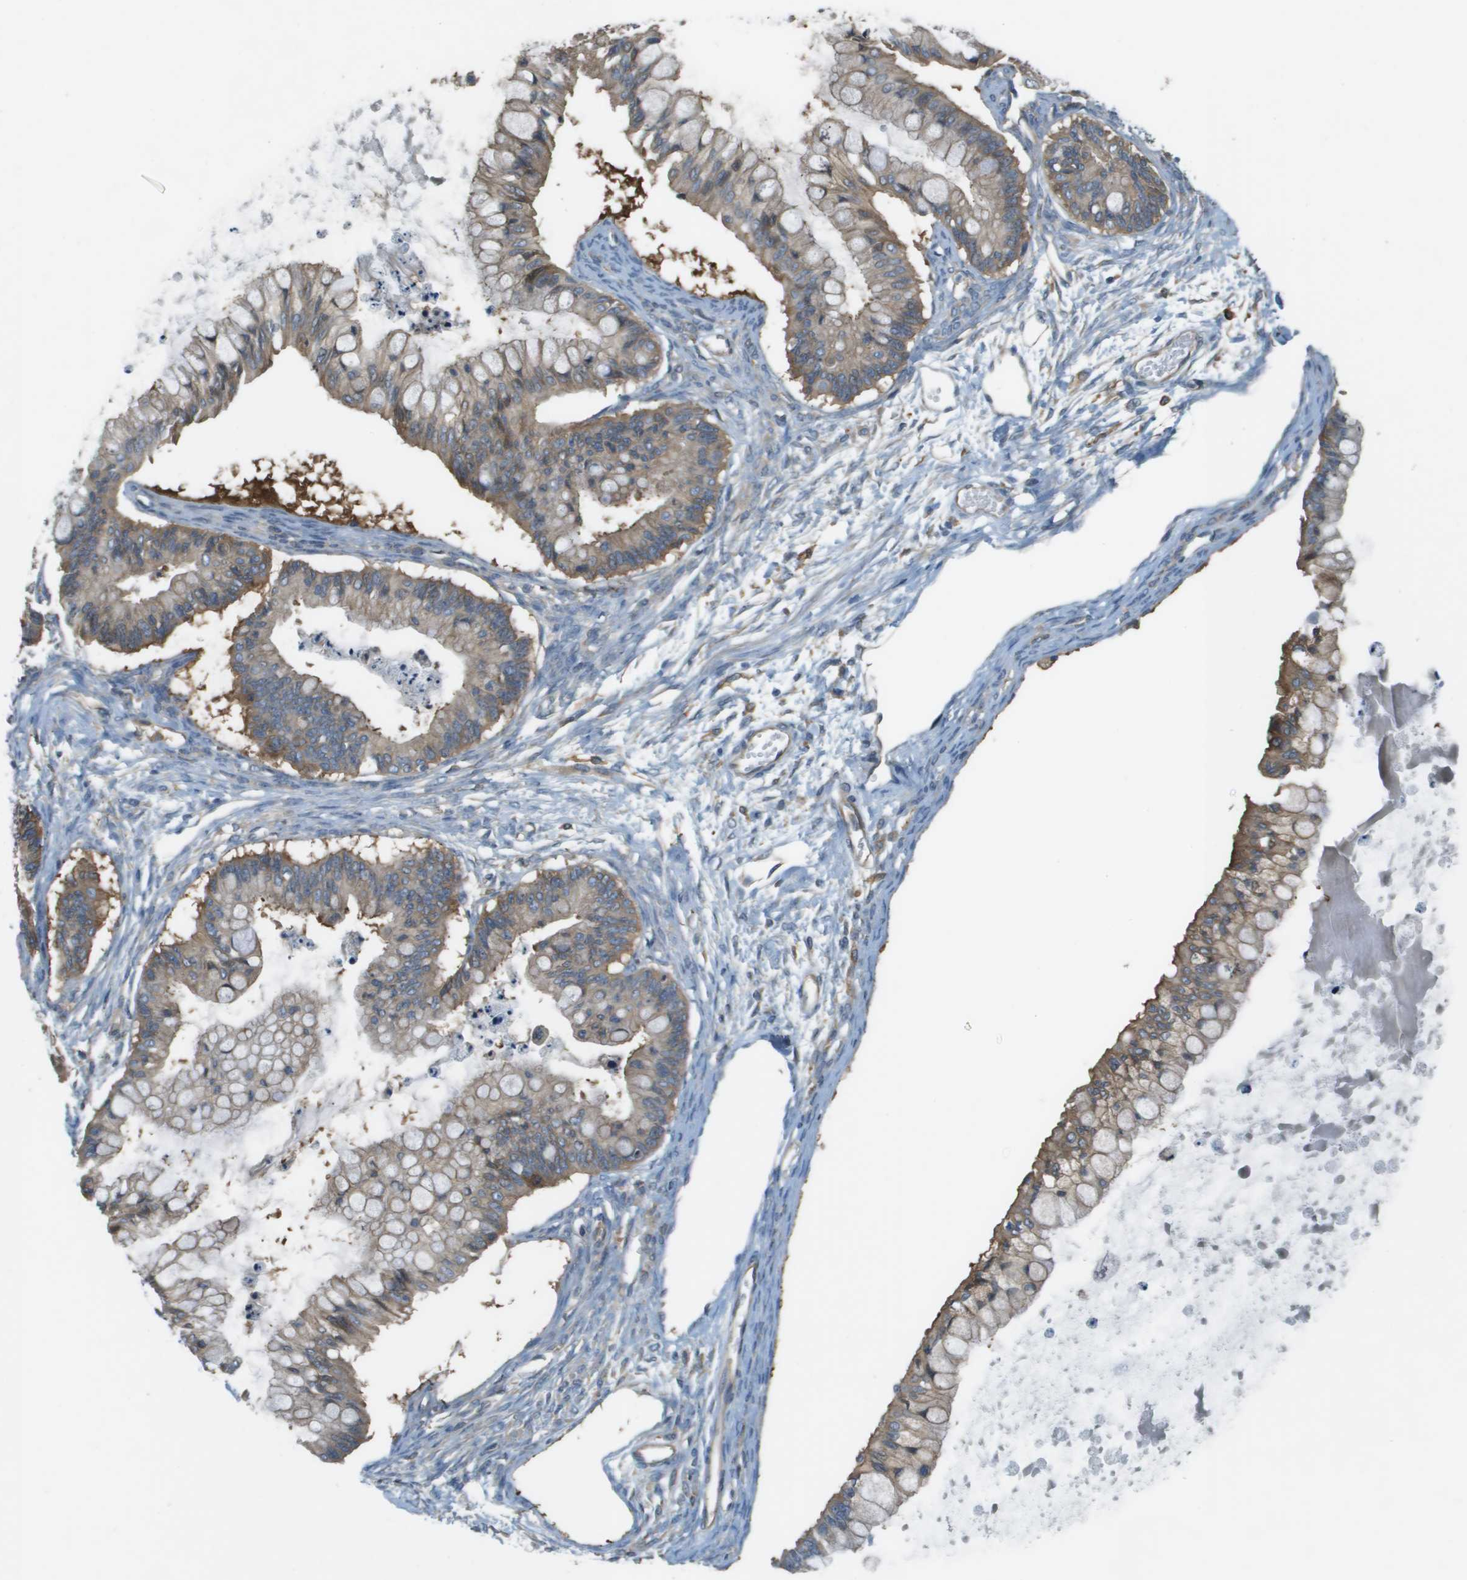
{"staining": {"intensity": "moderate", "quantity": ">75%", "location": "cytoplasmic/membranous"}, "tissue": "ovarian cancer", "cell_type": "Tumor cells", "image_type": "cancer", "snomed": [{"axis": "morphology", "description": "Cystadenocarcinoma, mucinous, NOS"}, {"axis": "topography", "description": "Ovary"}], "caption": "Tumor cells display medium levels of moderate cytoplasmic/membranous positivity in approximately >75% of cells in human ovarian mucinous cystadenocarcinoma.", "gene": "CORO1B", "patient": {"sex": "female", "age": 57}}